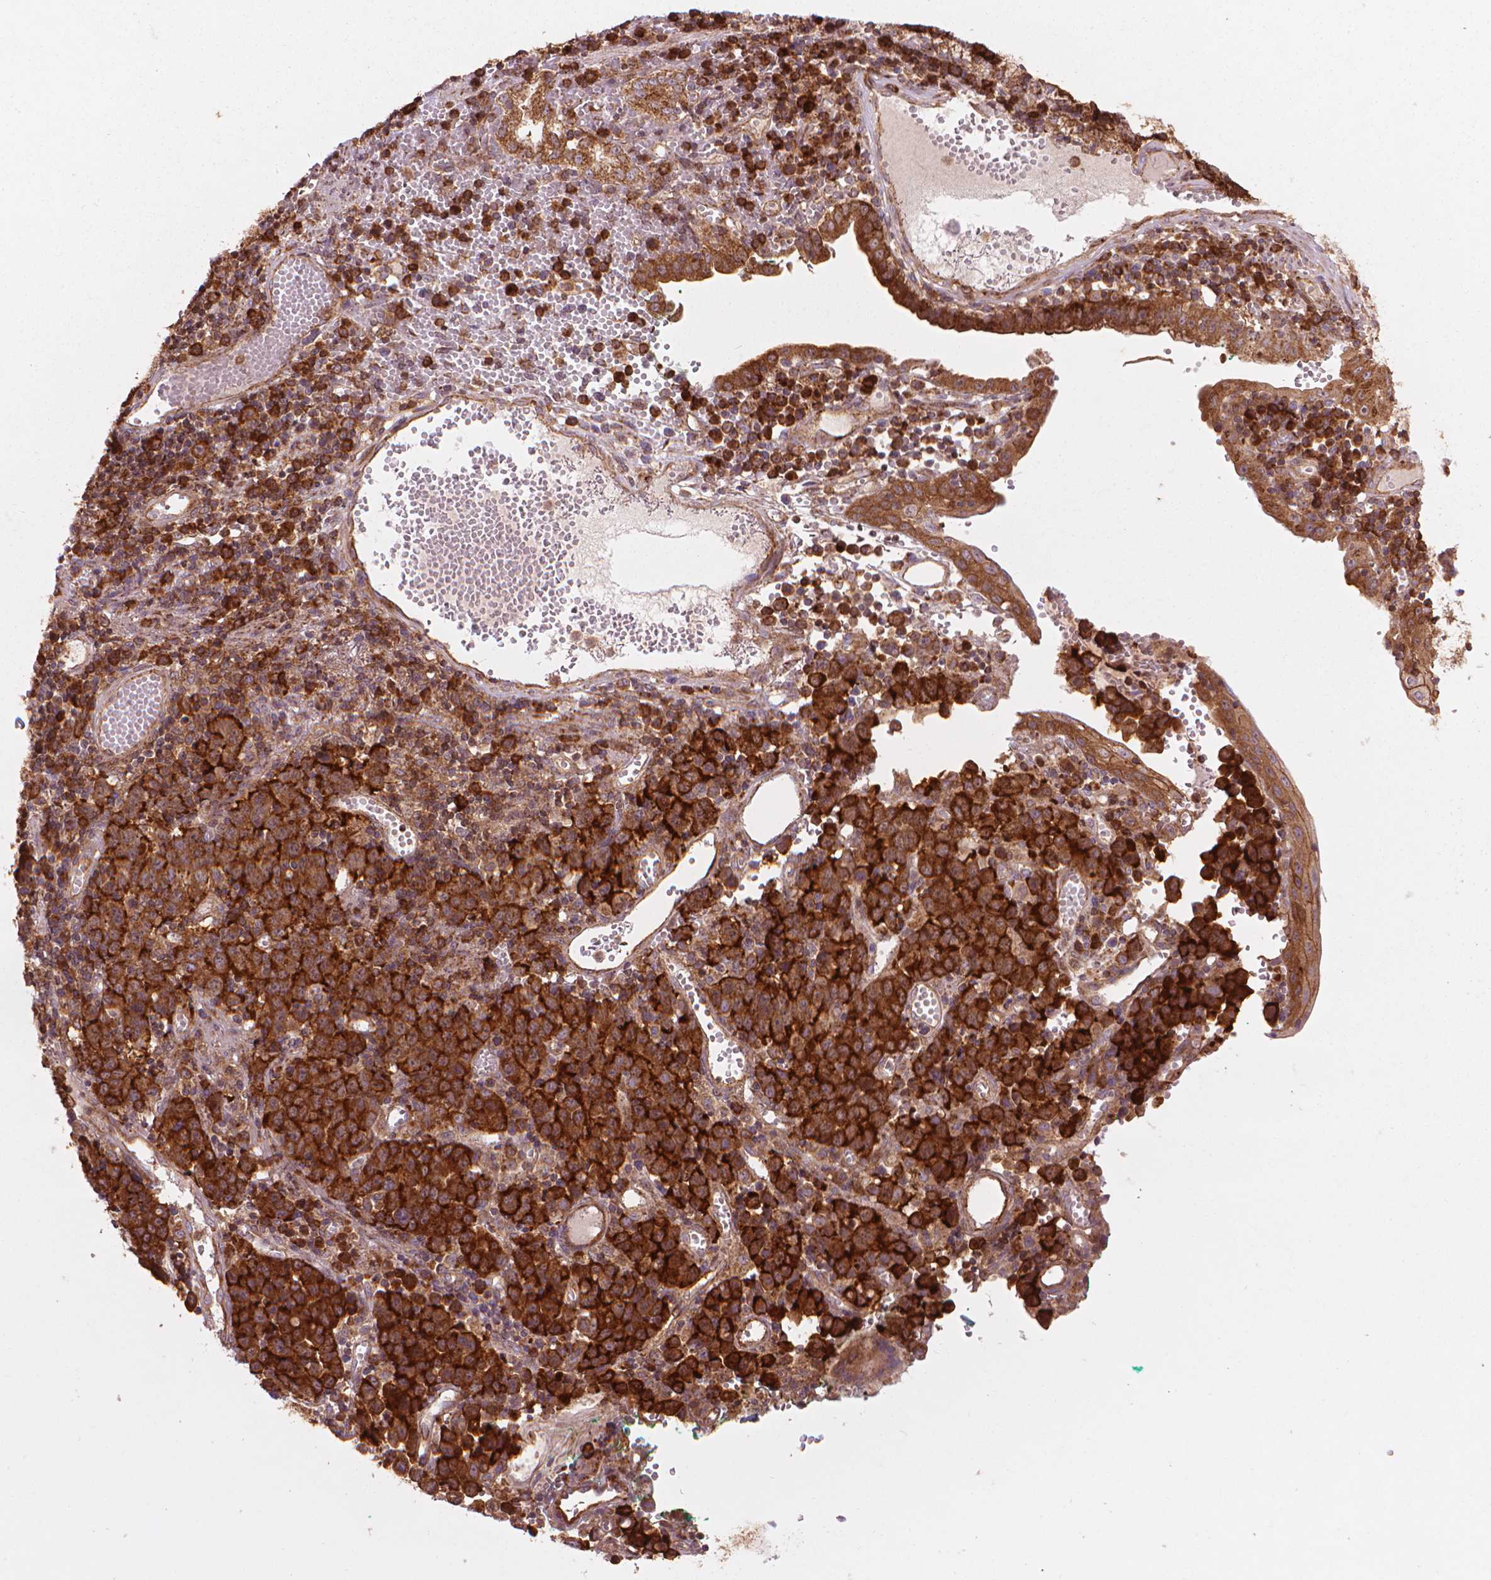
{"staining": {"intensity": "strong", "quantity": ">75%", "location": "cytoplasmic/membranous"}, "tissue": "stomach cancer", "cell_type": "Tumor cells", "image_type": "cancer", "snomed": [{"axis": "morphology", "description": "Adenocarcinoma, NOS"}, {"axis": "topography", "description": "Stomach, upper"}], "caption": "Stomach cancer stained with a protein marker reveals strong staining in tumor cells.", "gene": "VARS2", "patient": {"sex": "male", "age": 69}}